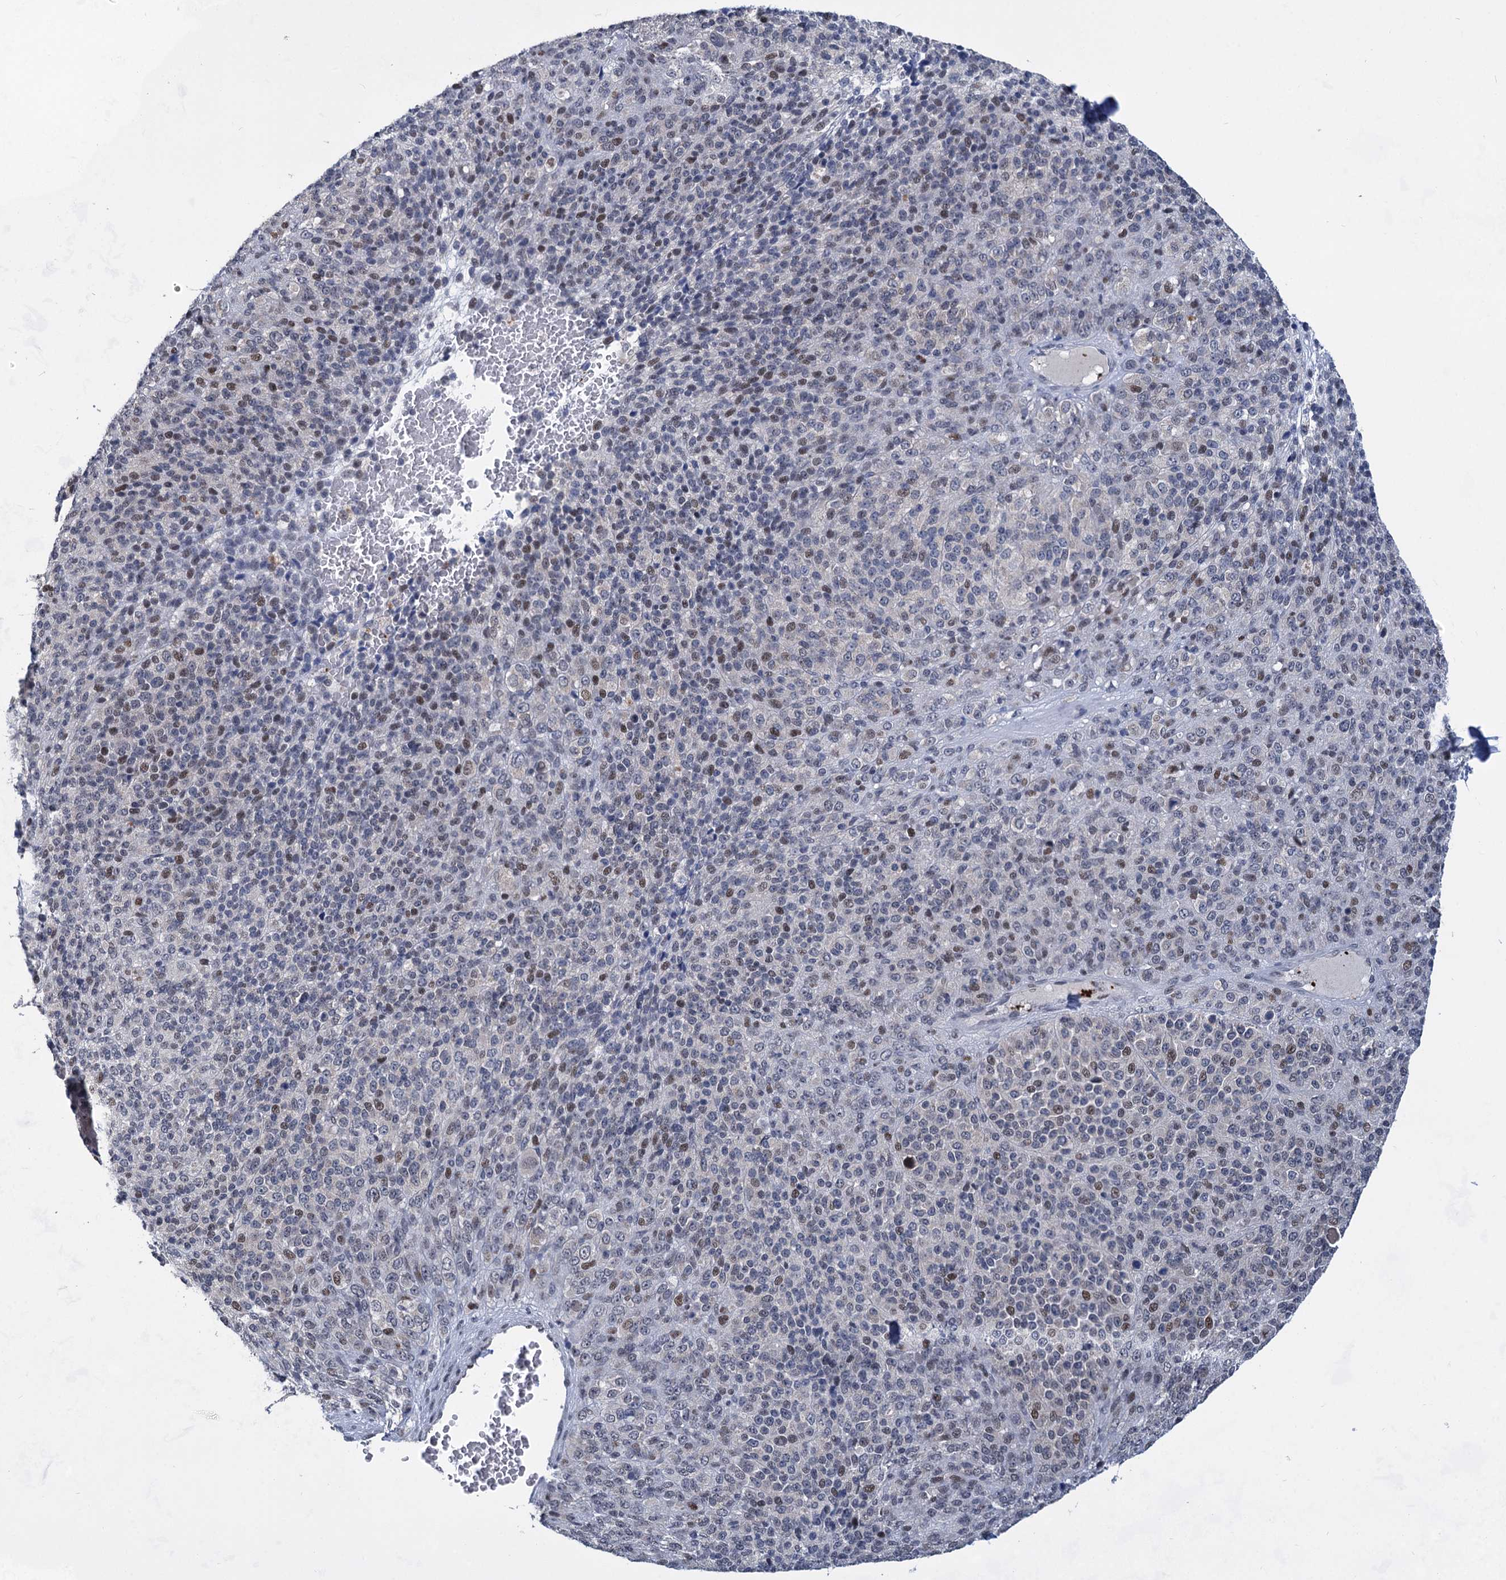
{"staining": {"intensity": "weak", "quantity": "<25%", "location": "nuclear"}, "tissue": "melanoma", "cell_type": "Tumor cells", "image_type": "cancer", "snomed": [{"axis": "morphology", "description": "Malignant melanoma, Metastatic site"}, {"axis": "topography", "description": "Brain"}], "caption": "An immunohistochemistry image of malignant melanoma (metastatic site) is shown. There is no staining in tumor cells of malignant melanoma (metastatic site).", "gene": "MON2", "patient": {"sex": "female", "age": 56}}